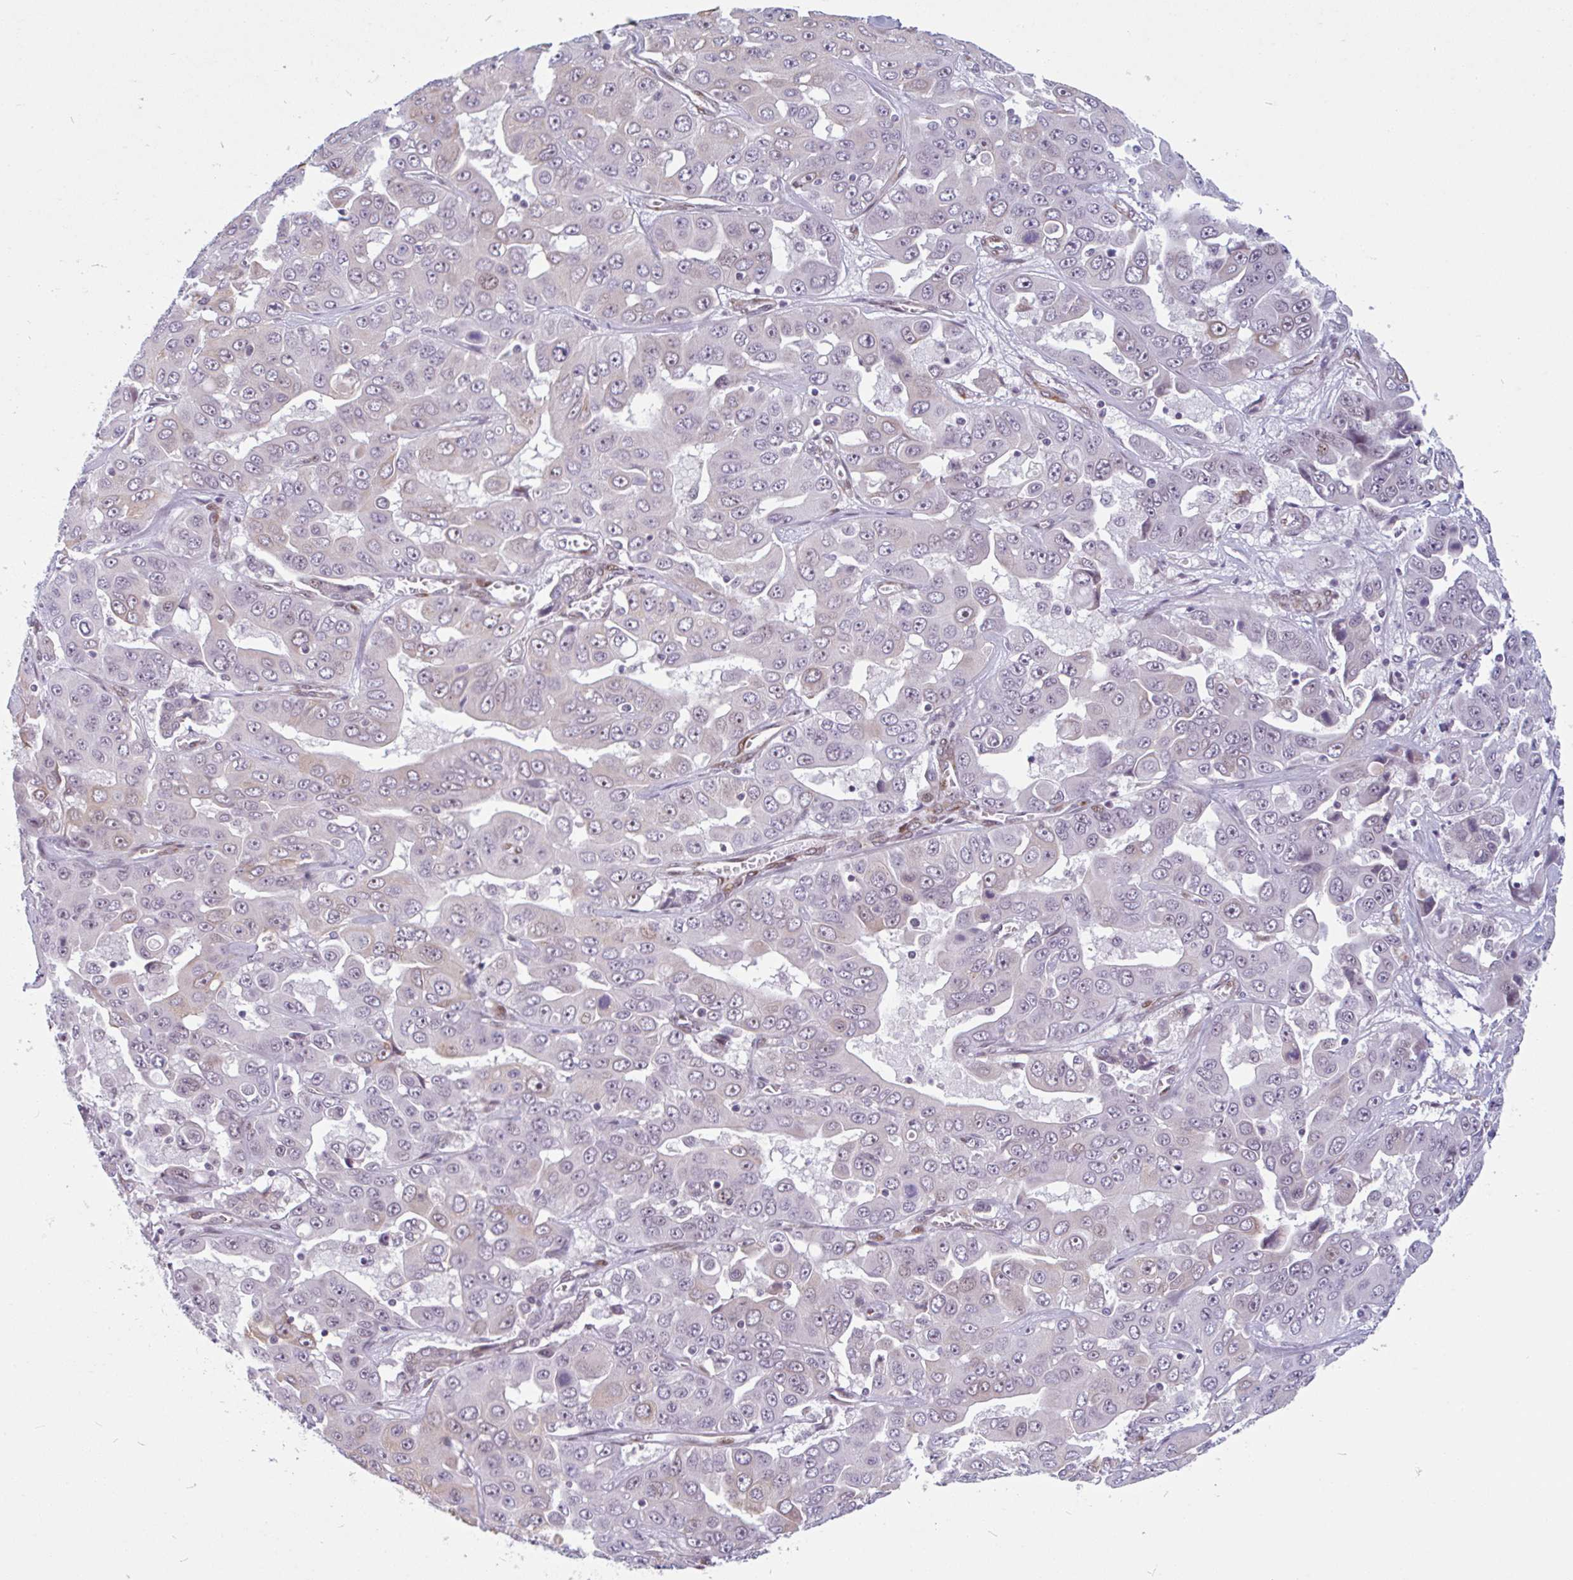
{"staining": {"intensity": "negative", "quantity": "none", "location": "none"}, "tissue": "liver cancer", "cell_type": "Tumor cells", "image_type": "cancer", "snomed": [{"axis": "morphology", "description": "Cholangiocarcinoma"}, {"axis": "topography", "description": "Liver"}], "caption": "Protein analysis of liver cancer (cholangiocarcinoma) exhibits no significant staining in tumor cells.", "gene": "TMEM119", "patient": {"sex": "female", "age": 52}}